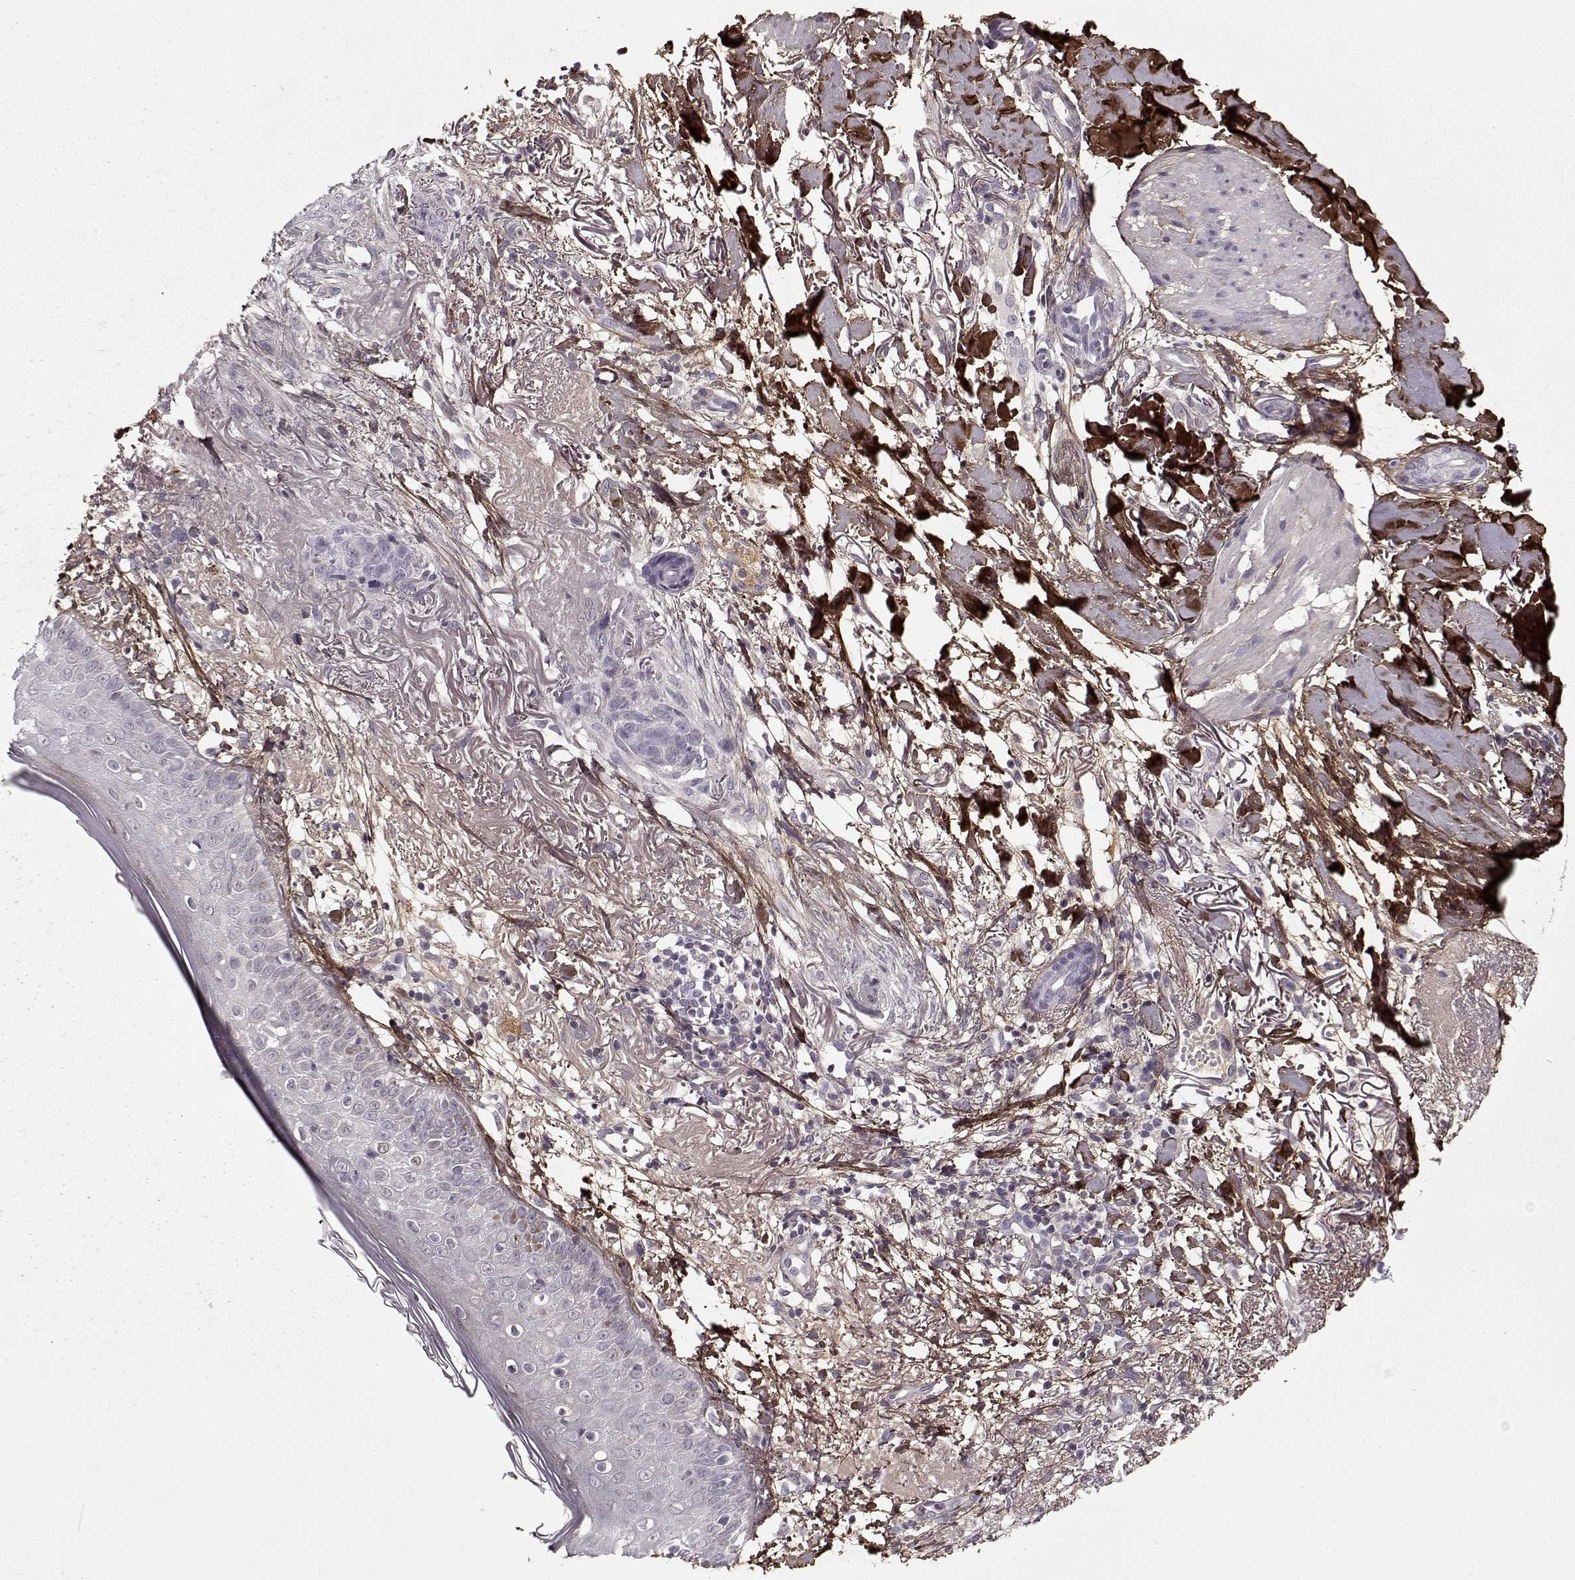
{"staining": {"intensity": "negative", "quantity": "none", "location": "none"}, "tissue": "skin cancer", "cell_type": "Tumor cells", "image_type": "cancer", "snomed": [{"axis": "morphology", "description": "Normal tissue, NOS"}, {"axis": "morphology", "description": "Basal cell carcinoma"}, {"axis": "topography", "description": "Skin"}], "caption": "Protein analysis of basal cell carcinoma (skin) displays no significant staining in tumor cells. (Stains: DAB immunohistochemistry (IHC) with hematoxylin counter stain, Microscopy: brightfield microscopy at high magnification).", "gene": "LUM", "patient": {"sex": "male", "age": 84}}